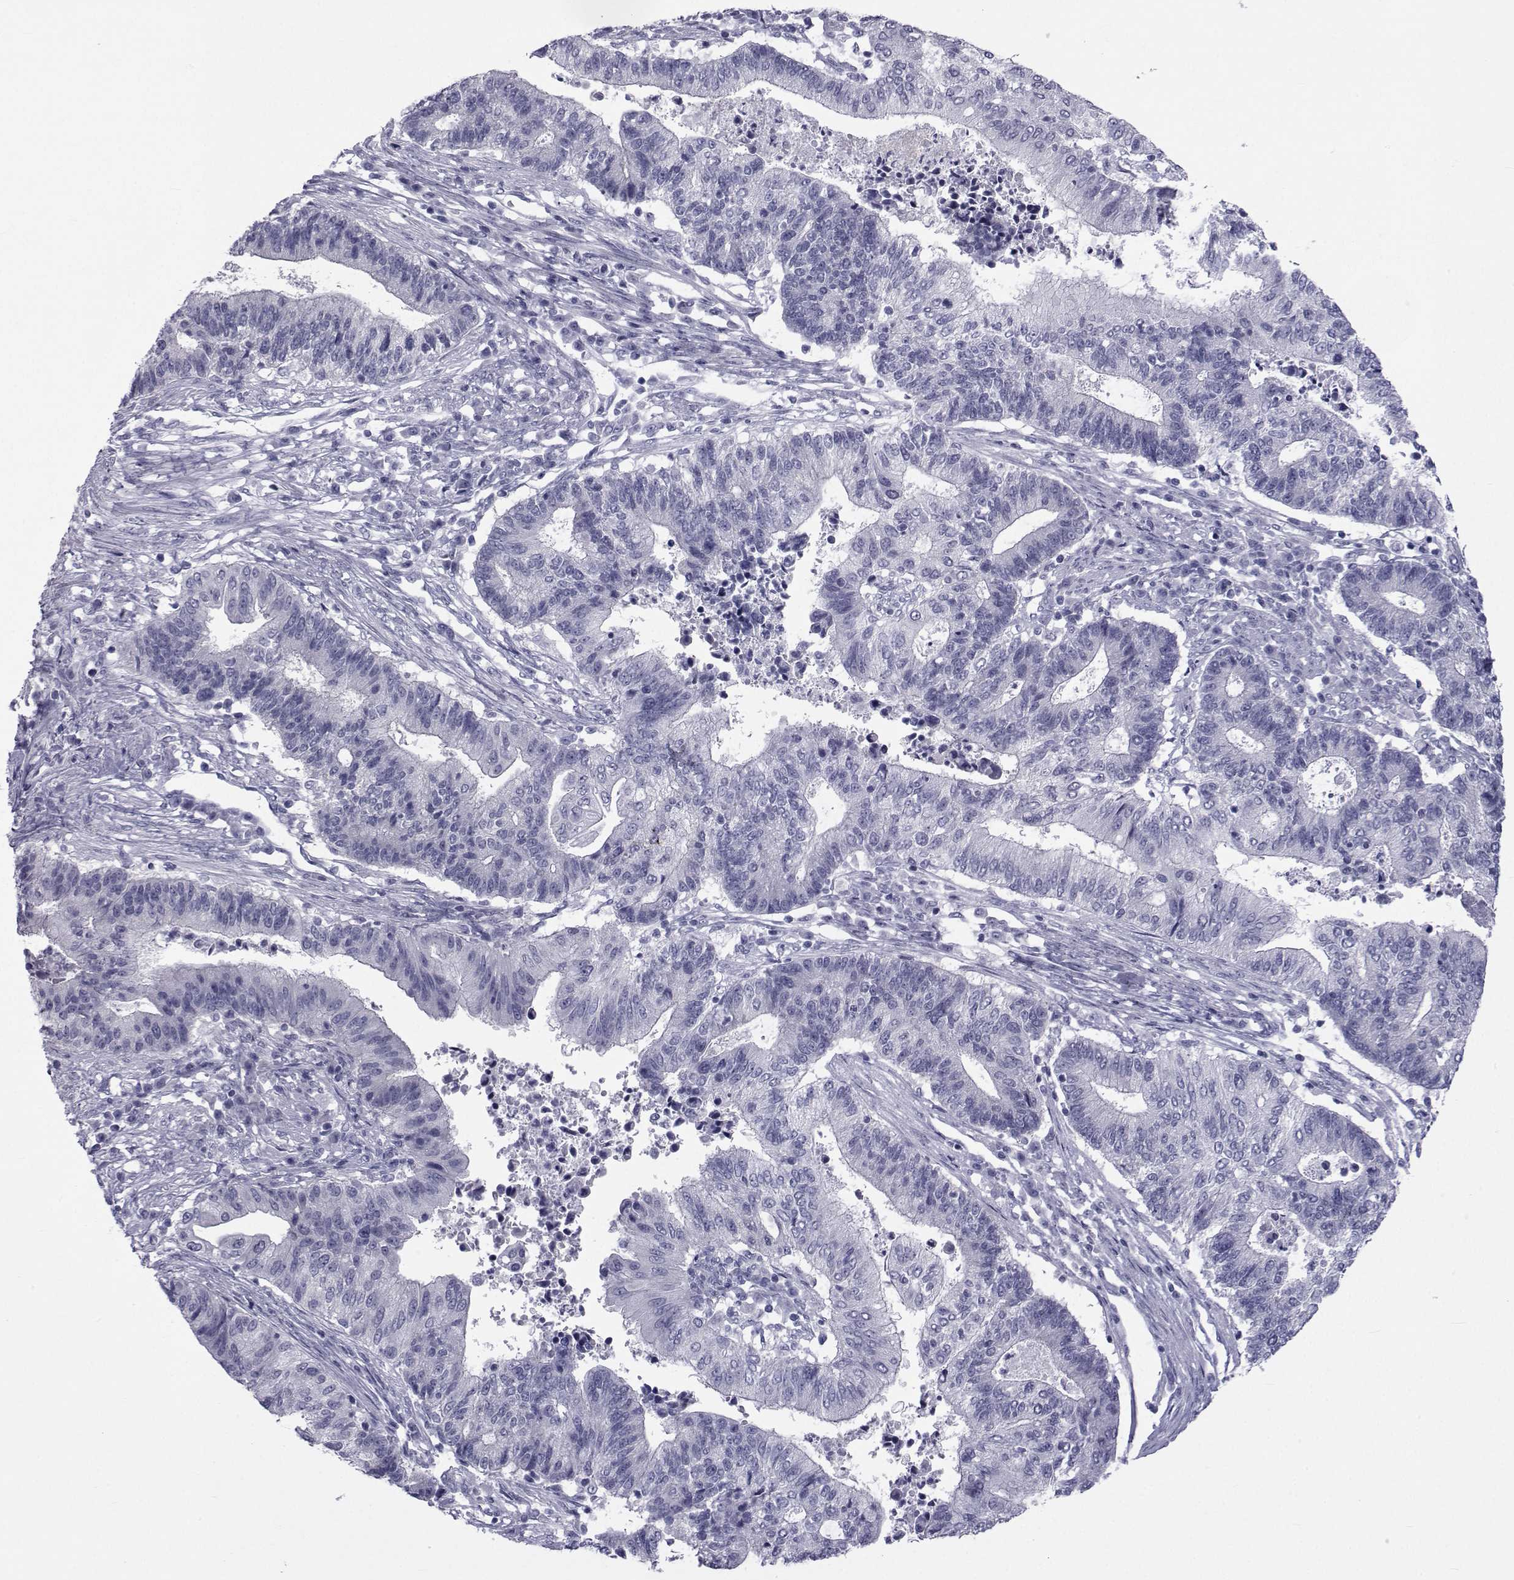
{"staining": {"intensity": "negative", "quantity": "none", "location": "none"}, "tissue": "endometrial cancer", "cell_type": "Tumor cells", "image_type": "cancer", "snomed": [{"axis": "morphology", "description": "Adenocarcinoma, NOS"}, {"axis": "topography", "description": "Uterus"}, {"axis": "topography", "description": "Endometrium"}], "caption": "Human endometrial cancer stained for a protein using IHC displays no staining in tumor cells.", "gene": "PDE6H", "patient": {"sex": "female", "age": 54}}